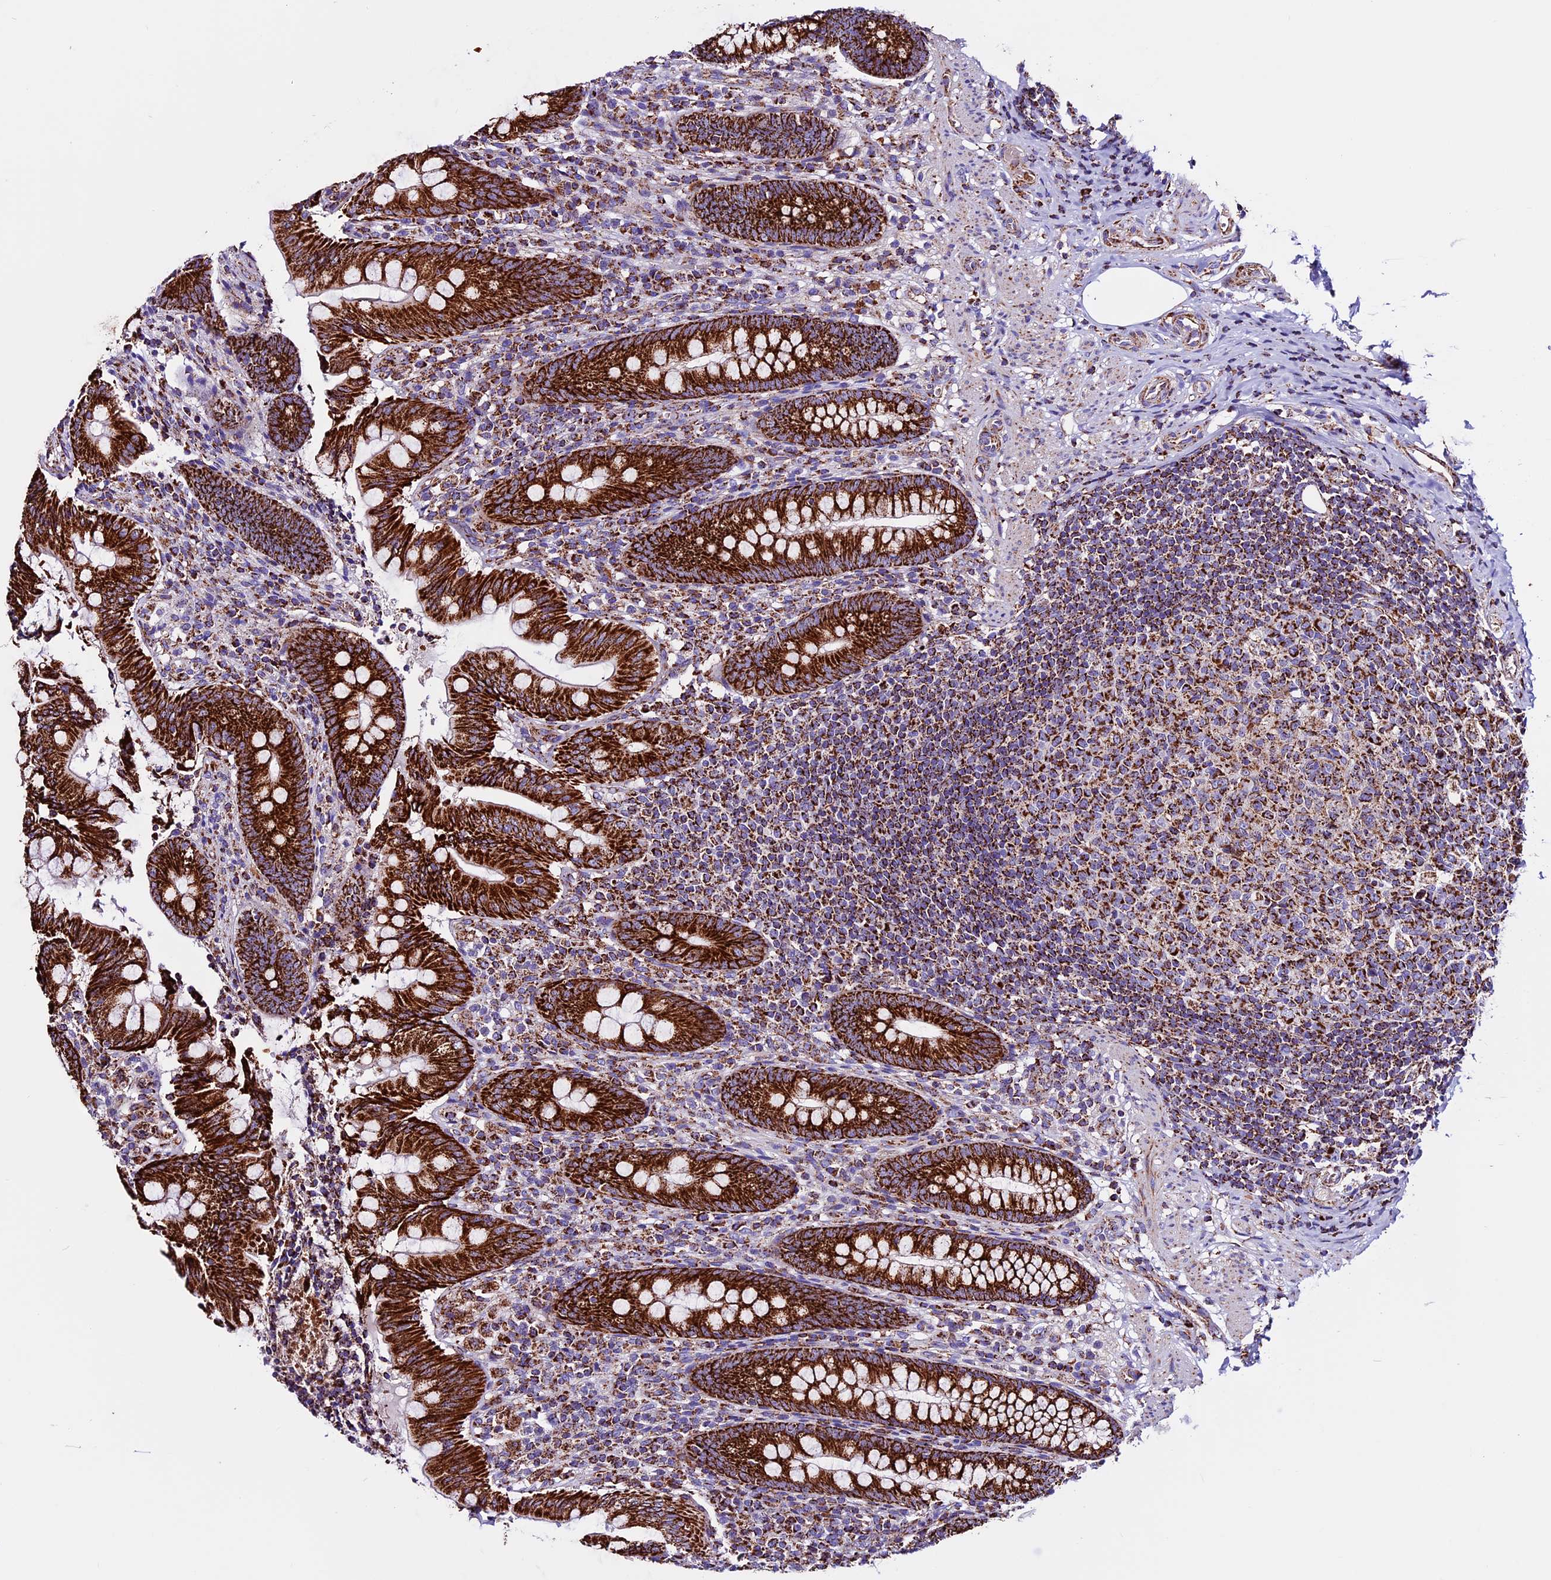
{"staining": {"intensity": "strong", "quantity": ">75%", "location": "cytoplasmic/membranous"}, "tissue": "appendix", "cell_type": "Glandular cells", "image_type": "normal", "snomed": [{"axis": "morphology", "description": "Normal tissue, NOS"}, {"axis": "topography", "description": "Appendix"}], "caption": "High-power microscopy captured an immunohistochemistry photomicrograph of unremarkable appendix, revealing strong cytoplasmic/membranous staining in about >75% of glandular cells.", "gene": "CX3CL1", "patient": {"sex": "male", "age": 55}}